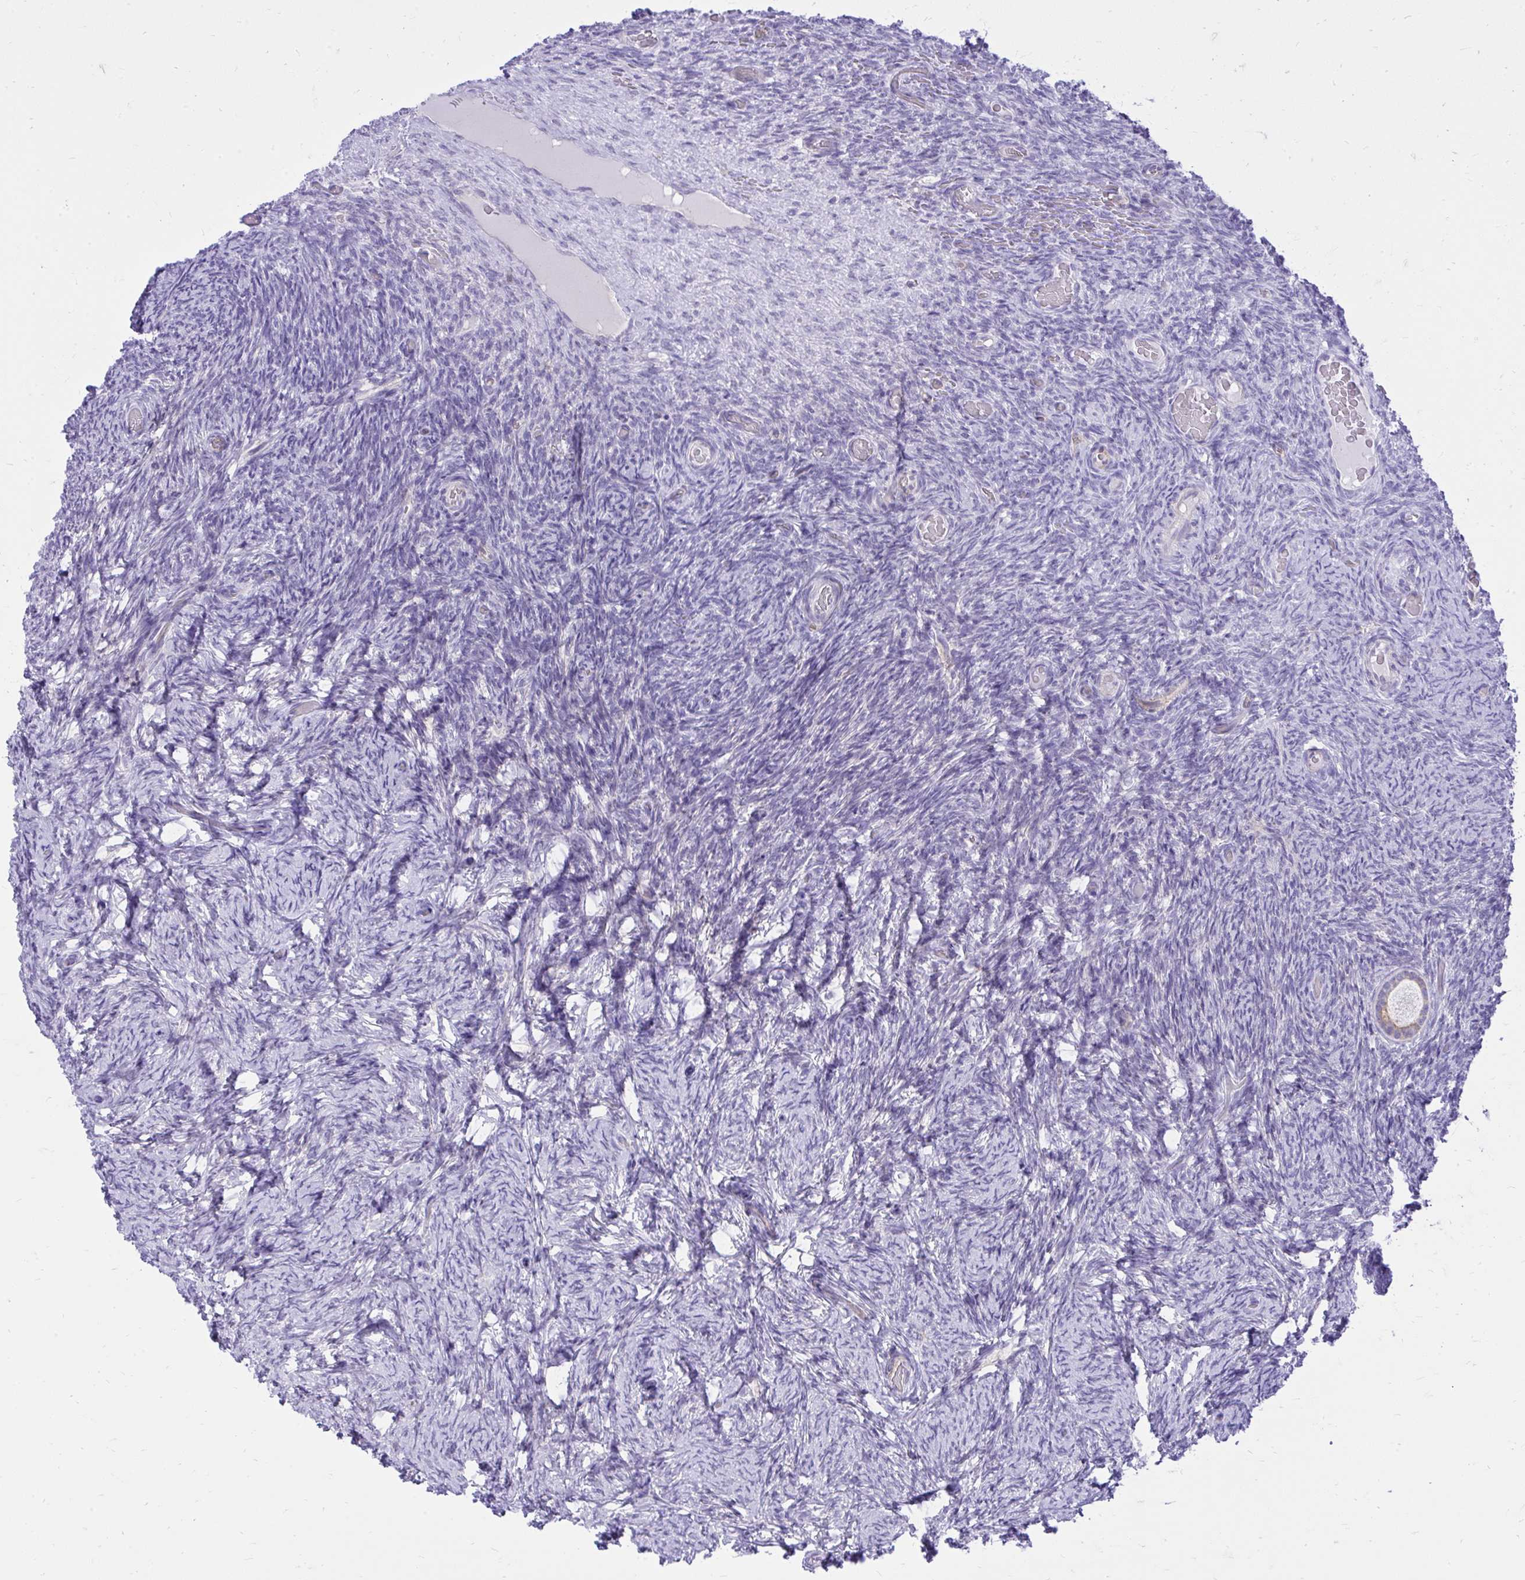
{"staining": {"intensity": "weak", "quantity": ">75%", "location": "cytoplasmic/membranous"}, "tissue": "ovary", "cell_type": "Follicle cells", "image_type": "normal", "snomed": [{"axis": "morphology", "description": "Normal tissue, NOS"}, {"axis": "topography", "description": "Ovary"}], "caption": "The photomicrograph demonstrates a brown stain indicating the presence of a protein in the cytoplasmic/membranous of follicle cells in ovary. The staining was performed using DAB to visualize the protein expression in brown, while the nuclei were stained in blue with hematoxylin (Magnification: 20x).", "gene": "GPRIN3", "patient": {"sex": "female", "age": 34}}